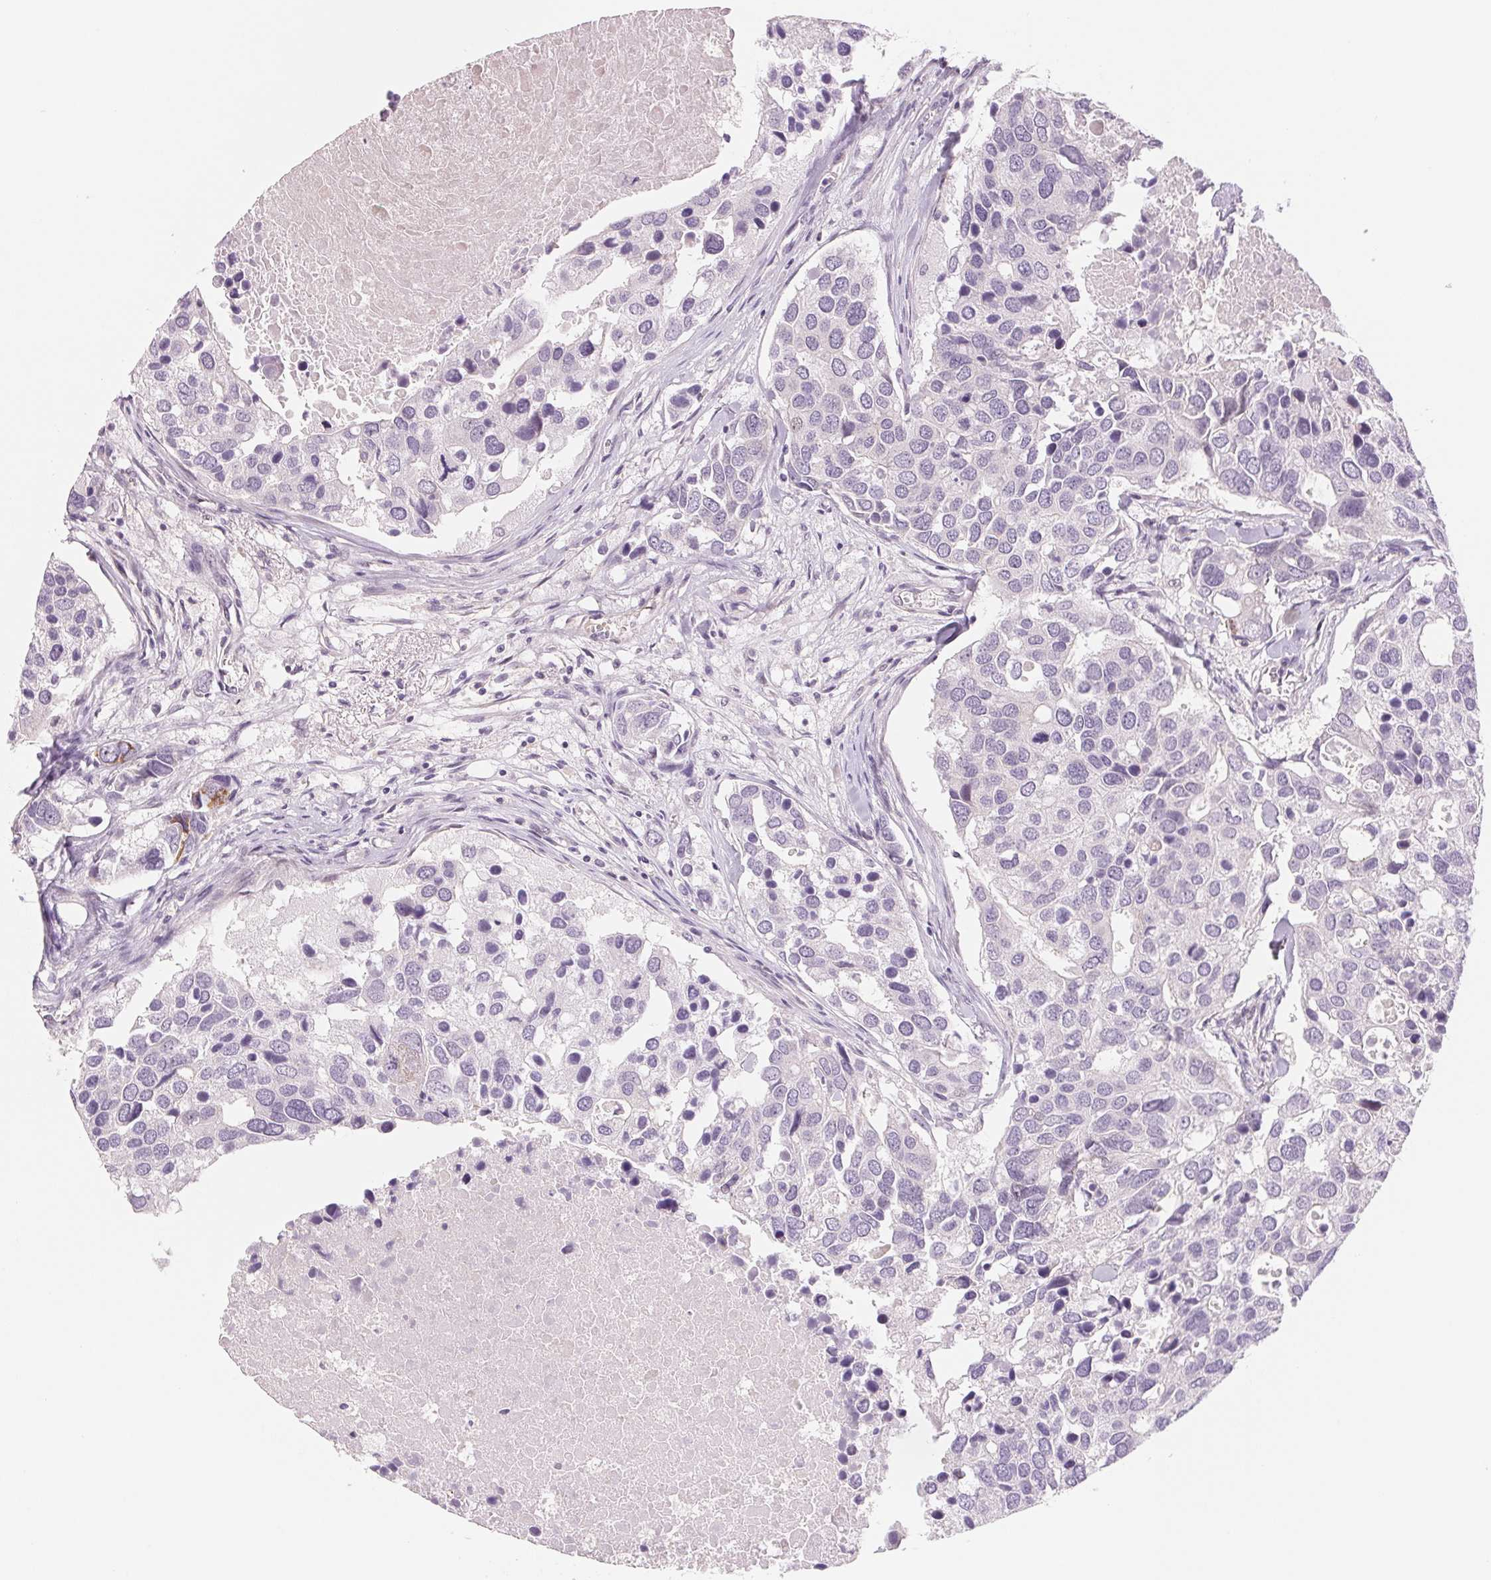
{"staining": {"intensity": "negative", "quantity": "none", "location": "none"}, "tissue": "breast cancer", "cell_type": "Tumor cells", "image_type": "cancer", "snomed": [{"axis": "morphology", "description": "Duct carcinoma"}, {"axis": "topography", "description": "Breast"}], "caption": "DAB immunohistochemical staining of breast cancer exhibits no significant staining in tumor cells.", "gene": "CCDC168", "patient": {"sex": "female", "age": 83}}